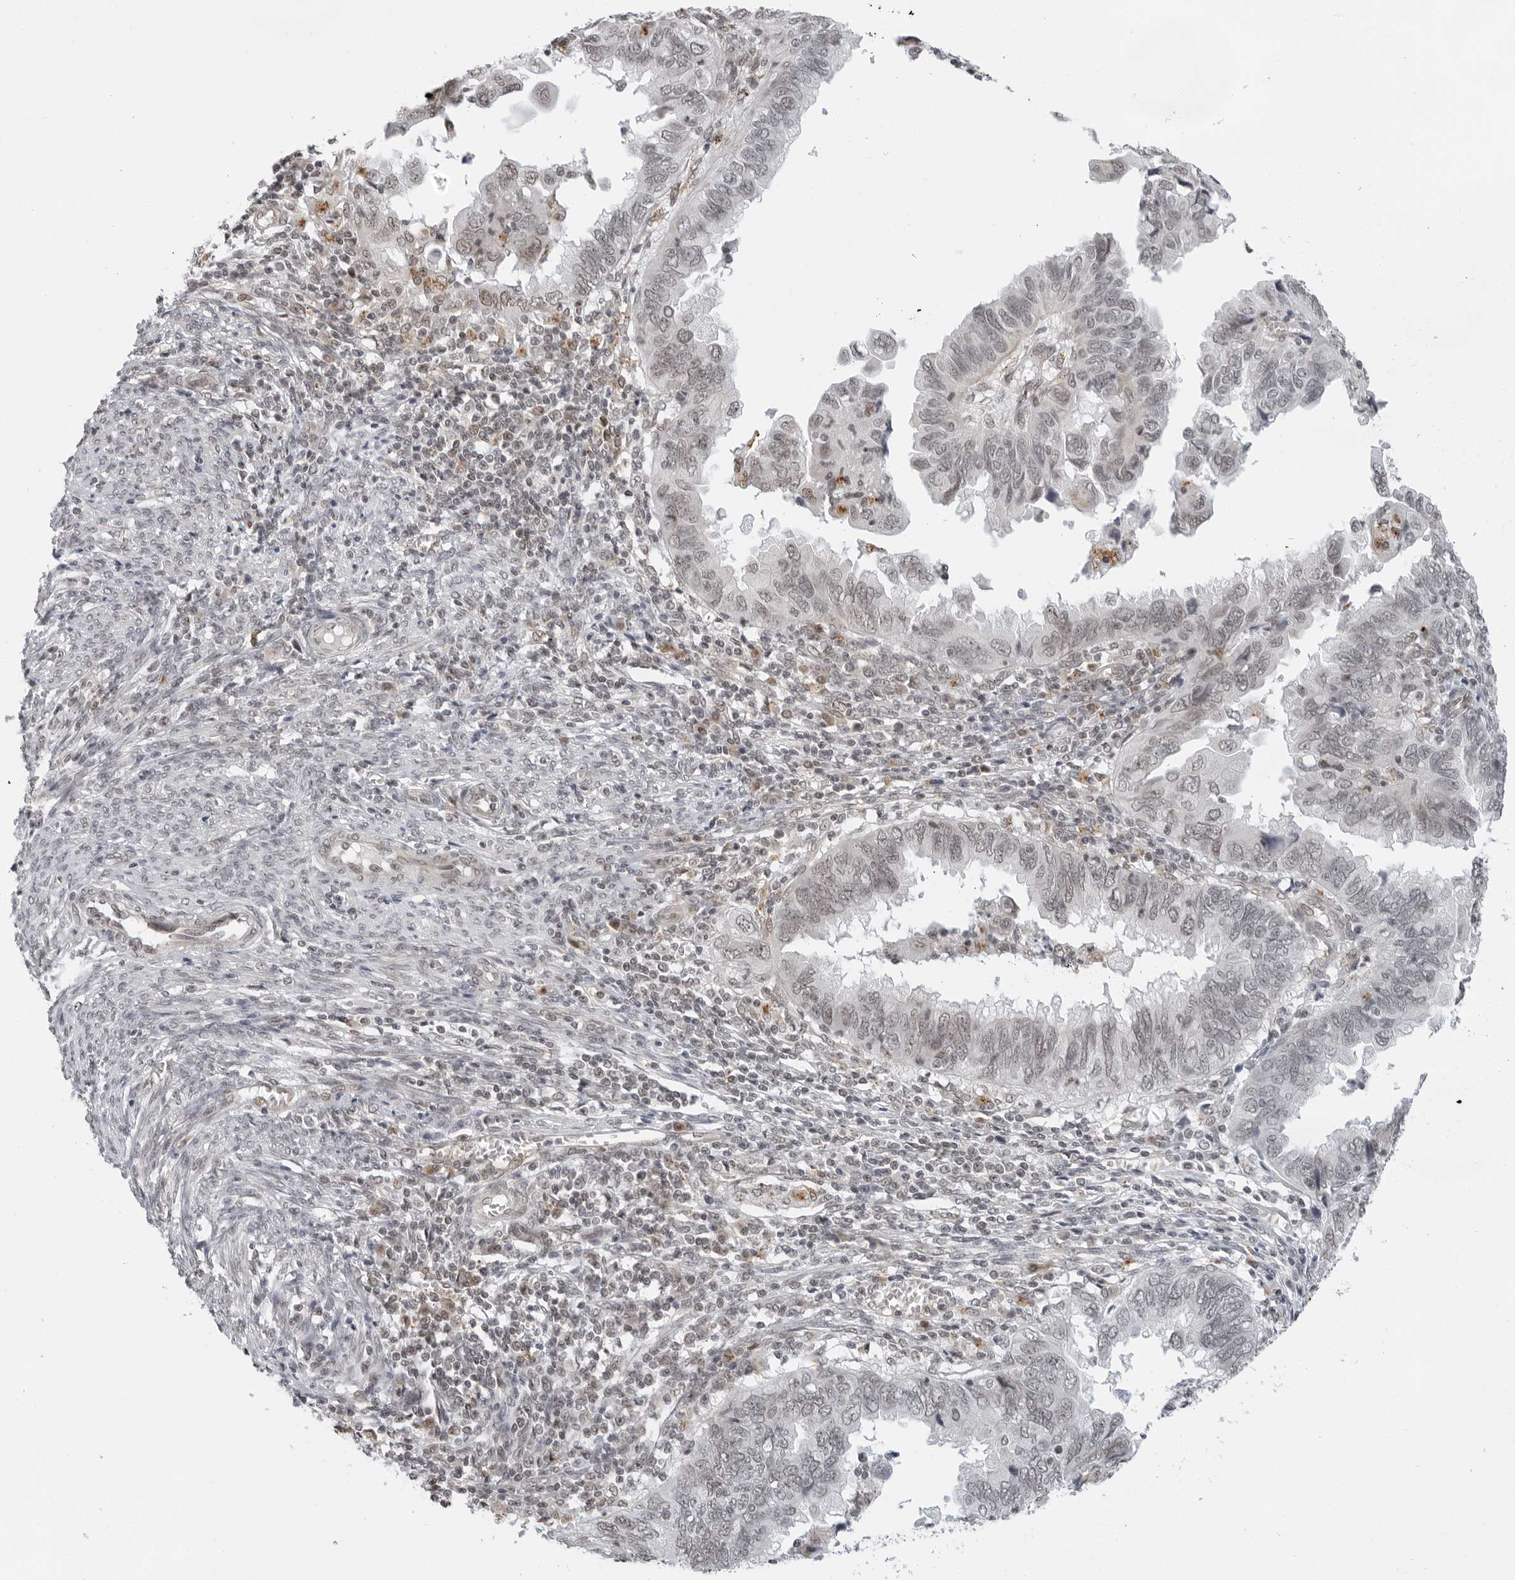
{"staining": {"intensity": "moderate", "quantity": "25%-75%", "location": "nuclear"}, "tissue": "endometrial cancer", "cell_type": "Tumor cells", "image_type": "cancer", "snomed": [{"axis": "morphology", "description": "Adenocarcinoma, NOS"}, {"axis": "topography", "description": "Uterus"}], "caption": "Endometrial cancer was stained to show a protein in brown. There is medium levels of moderate nuclear positivity in approximately 25%-75% of tumor cells. The staining was performed using DAB (3,3'-diaminobenzidine), with brown indicating positive protein expression. Nuclei are stained blue with hematoxylin.", "gene": "TOX4", "patient": {"sex": "female", "age": 77}}